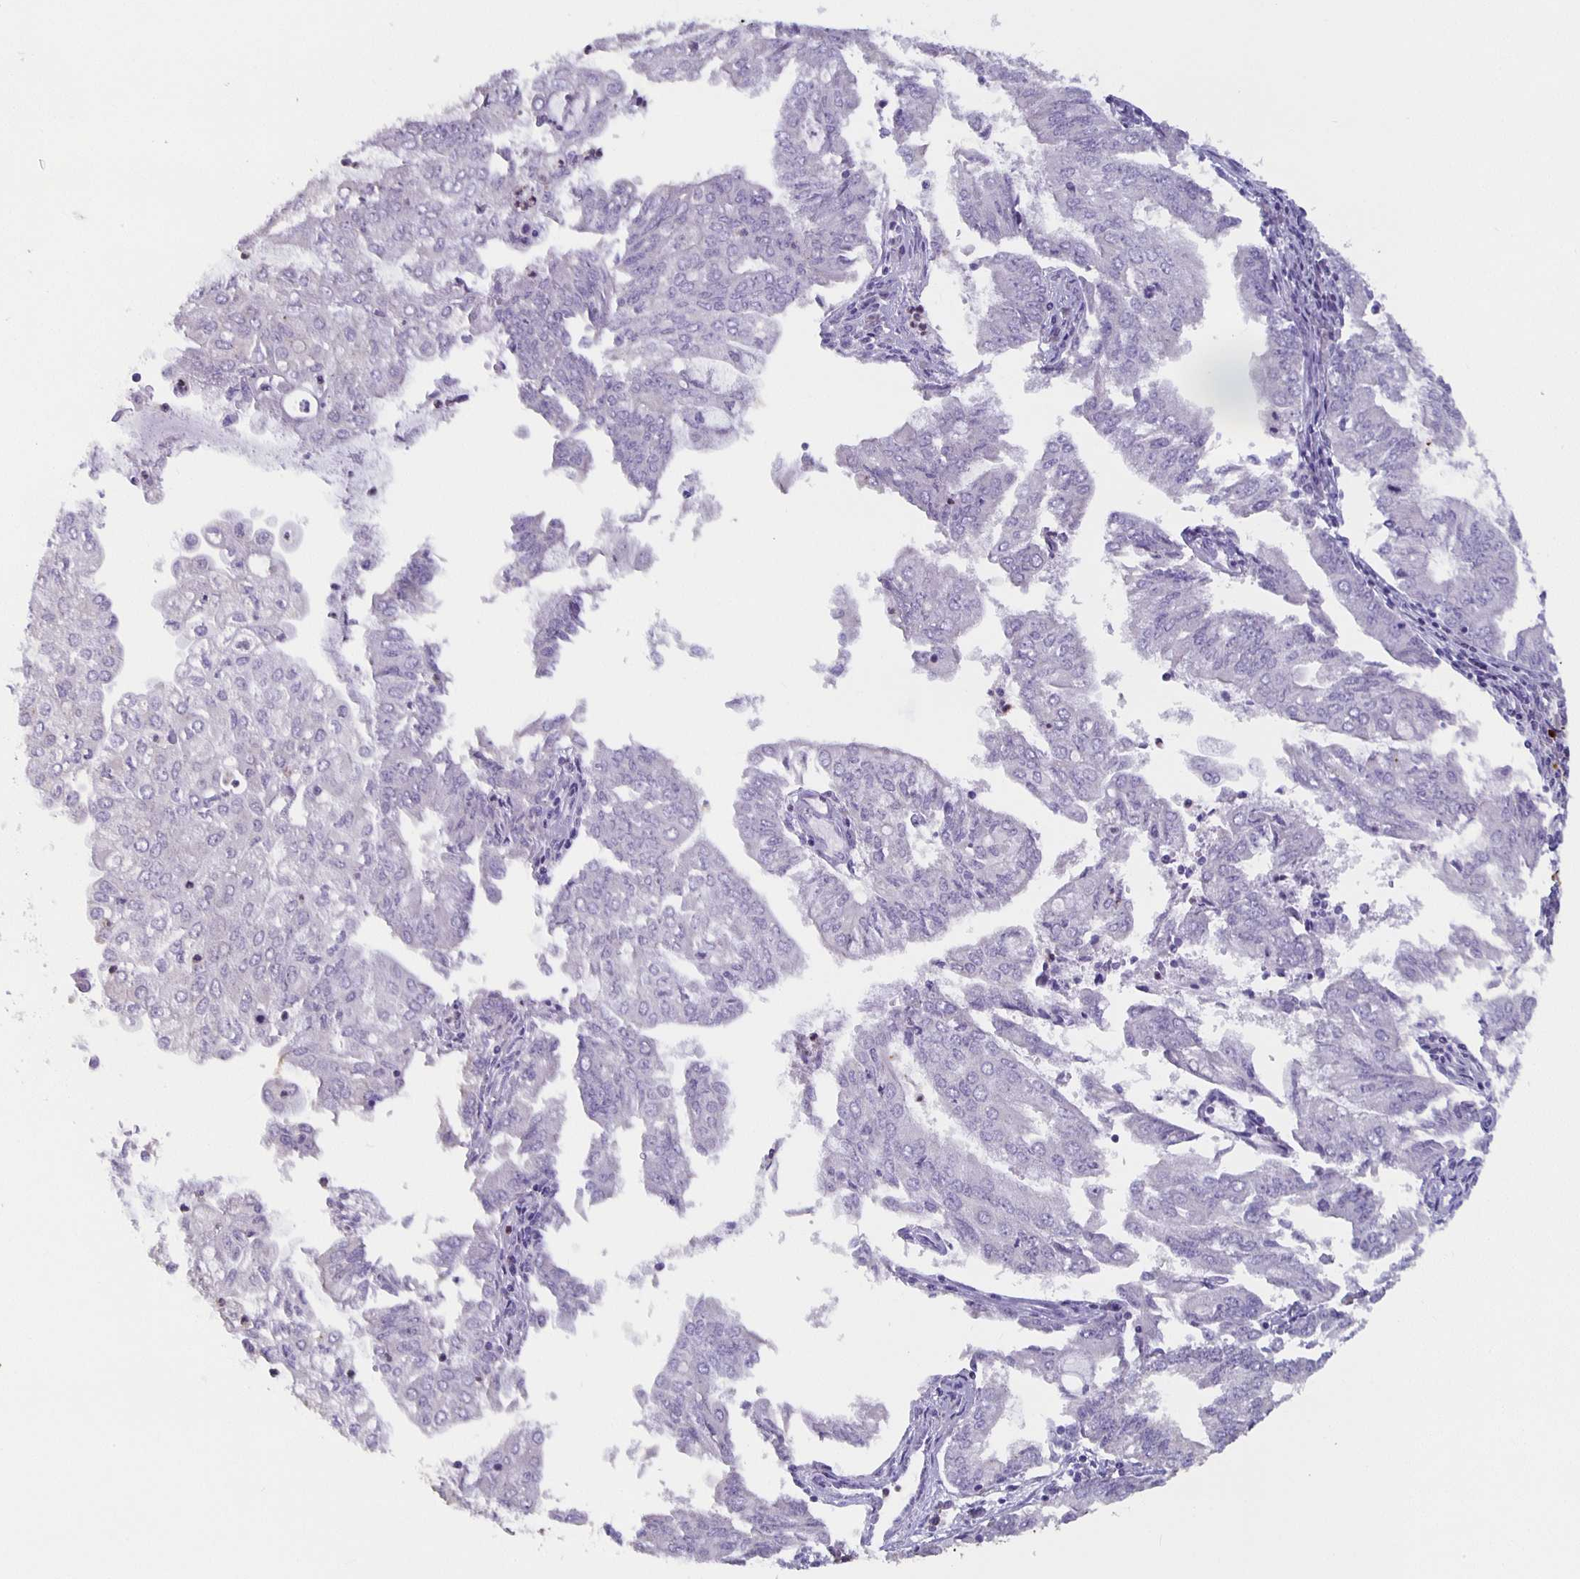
{"staining": {"intensity": "negative", "quantity": "none", "location": "none"}, "tissue": "endometrial cancer", "cell_type": "Tumor cells", "image_type": "cancer", "snomed": [{"axis": "morphology", "description": "Adenocarcinoma, NOS"}, {"axis": "topography", "description": "Endometrium"}], "caption": "High magnification brightfield microscopy of adenocarcinoma (endometrial) stained with DAB (3,3'-diaminobenzidine) (brown) and counterstained with hematoxylin (blue): tumor cells show no significant expression.", "gene": "GPX4", "patient": {"sex": "female", "age": 61}}